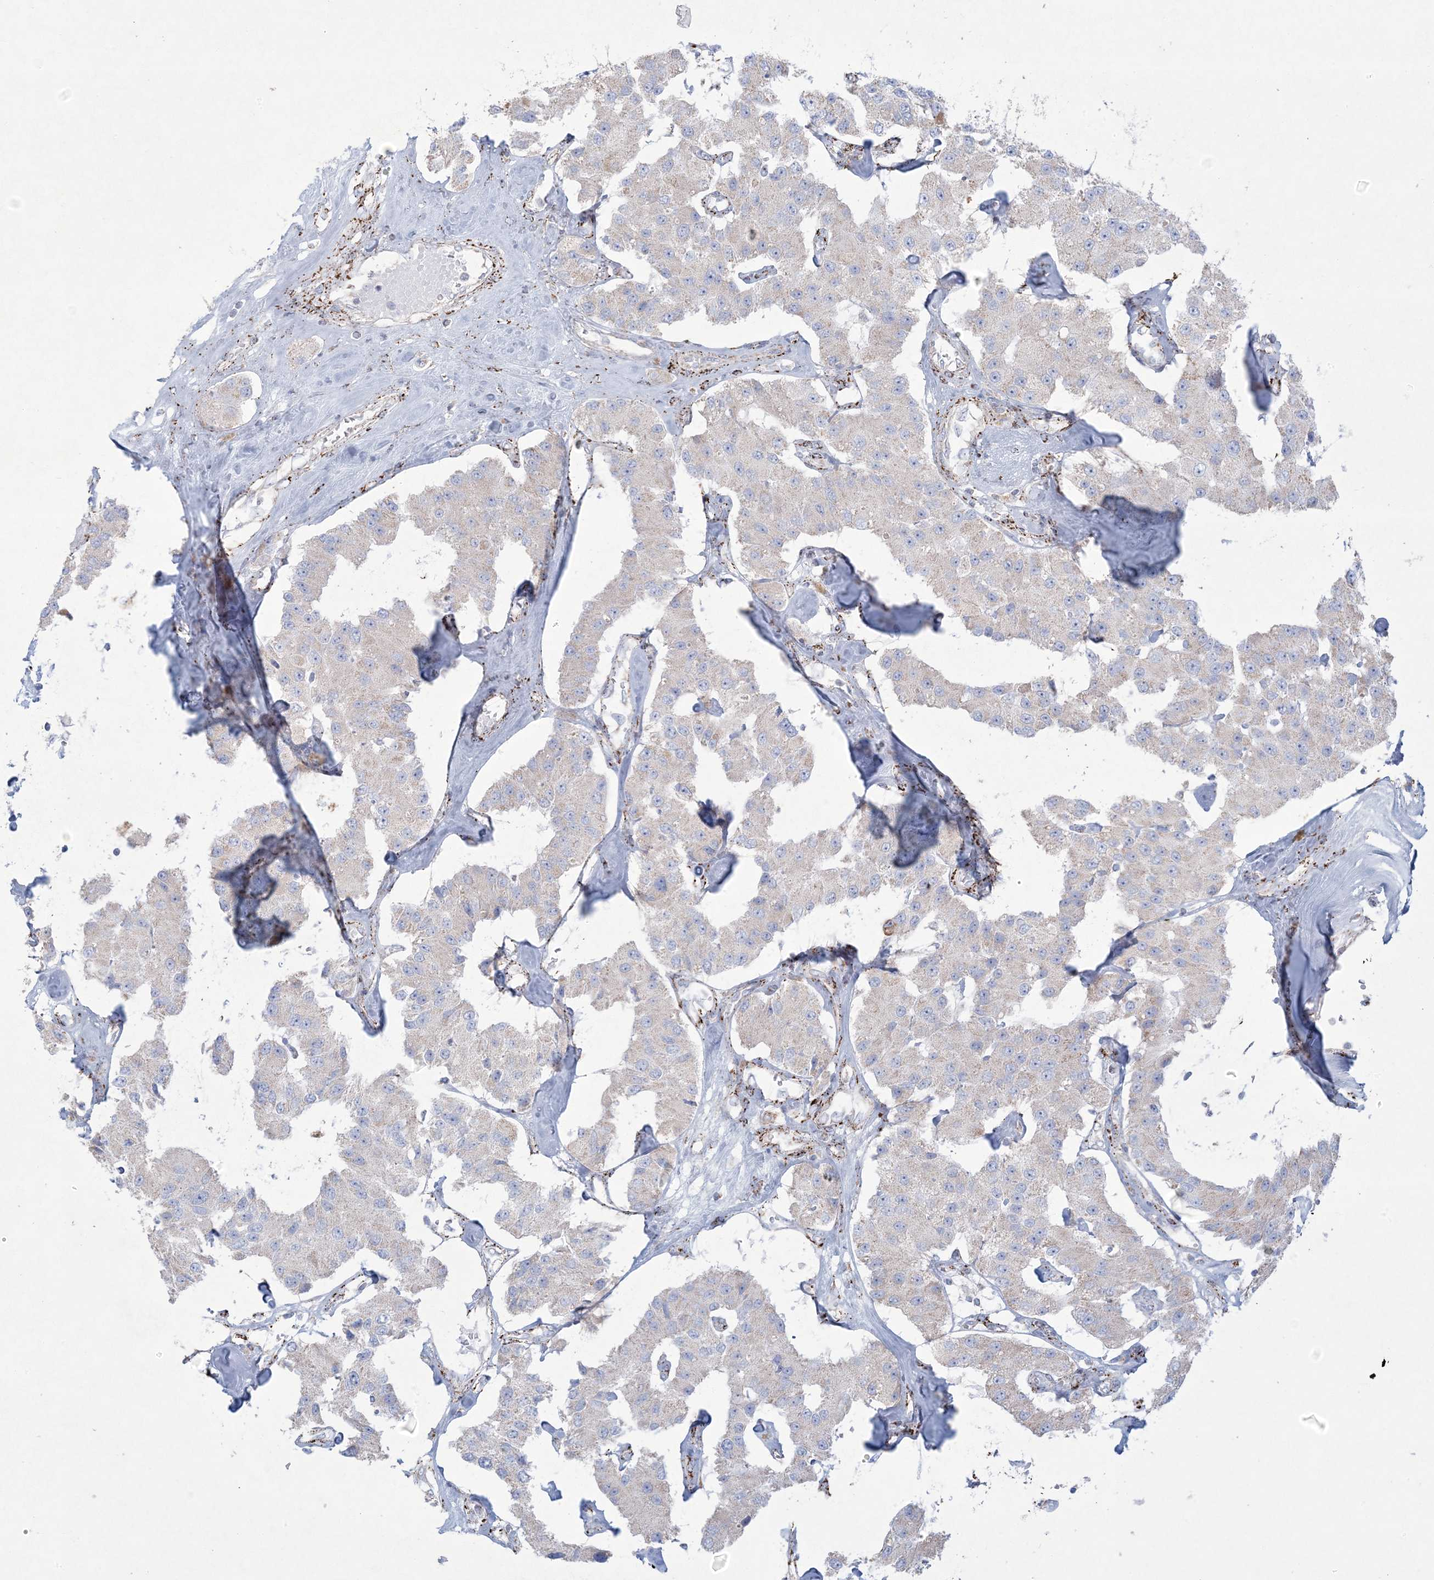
{"staining": {"intensity": "negative", "quantity": "none", "location": "none"}, "tissue": "carcinoid", "cell_type": "Tumor cells", "image_type": "cancer", "snomed": [{"axis": "morphology", "description": "Carcinoid, malignant, NOS"}, {"axis": "topography", "description": "Pancreas"}], "caption": "IHC image of neoplastic tissue: human carcinoid stained with DAB exhibits no significant protein expression in tumor cells.", "gene": "KCTD6", "patient": {"sex": "male", "age": 41}}